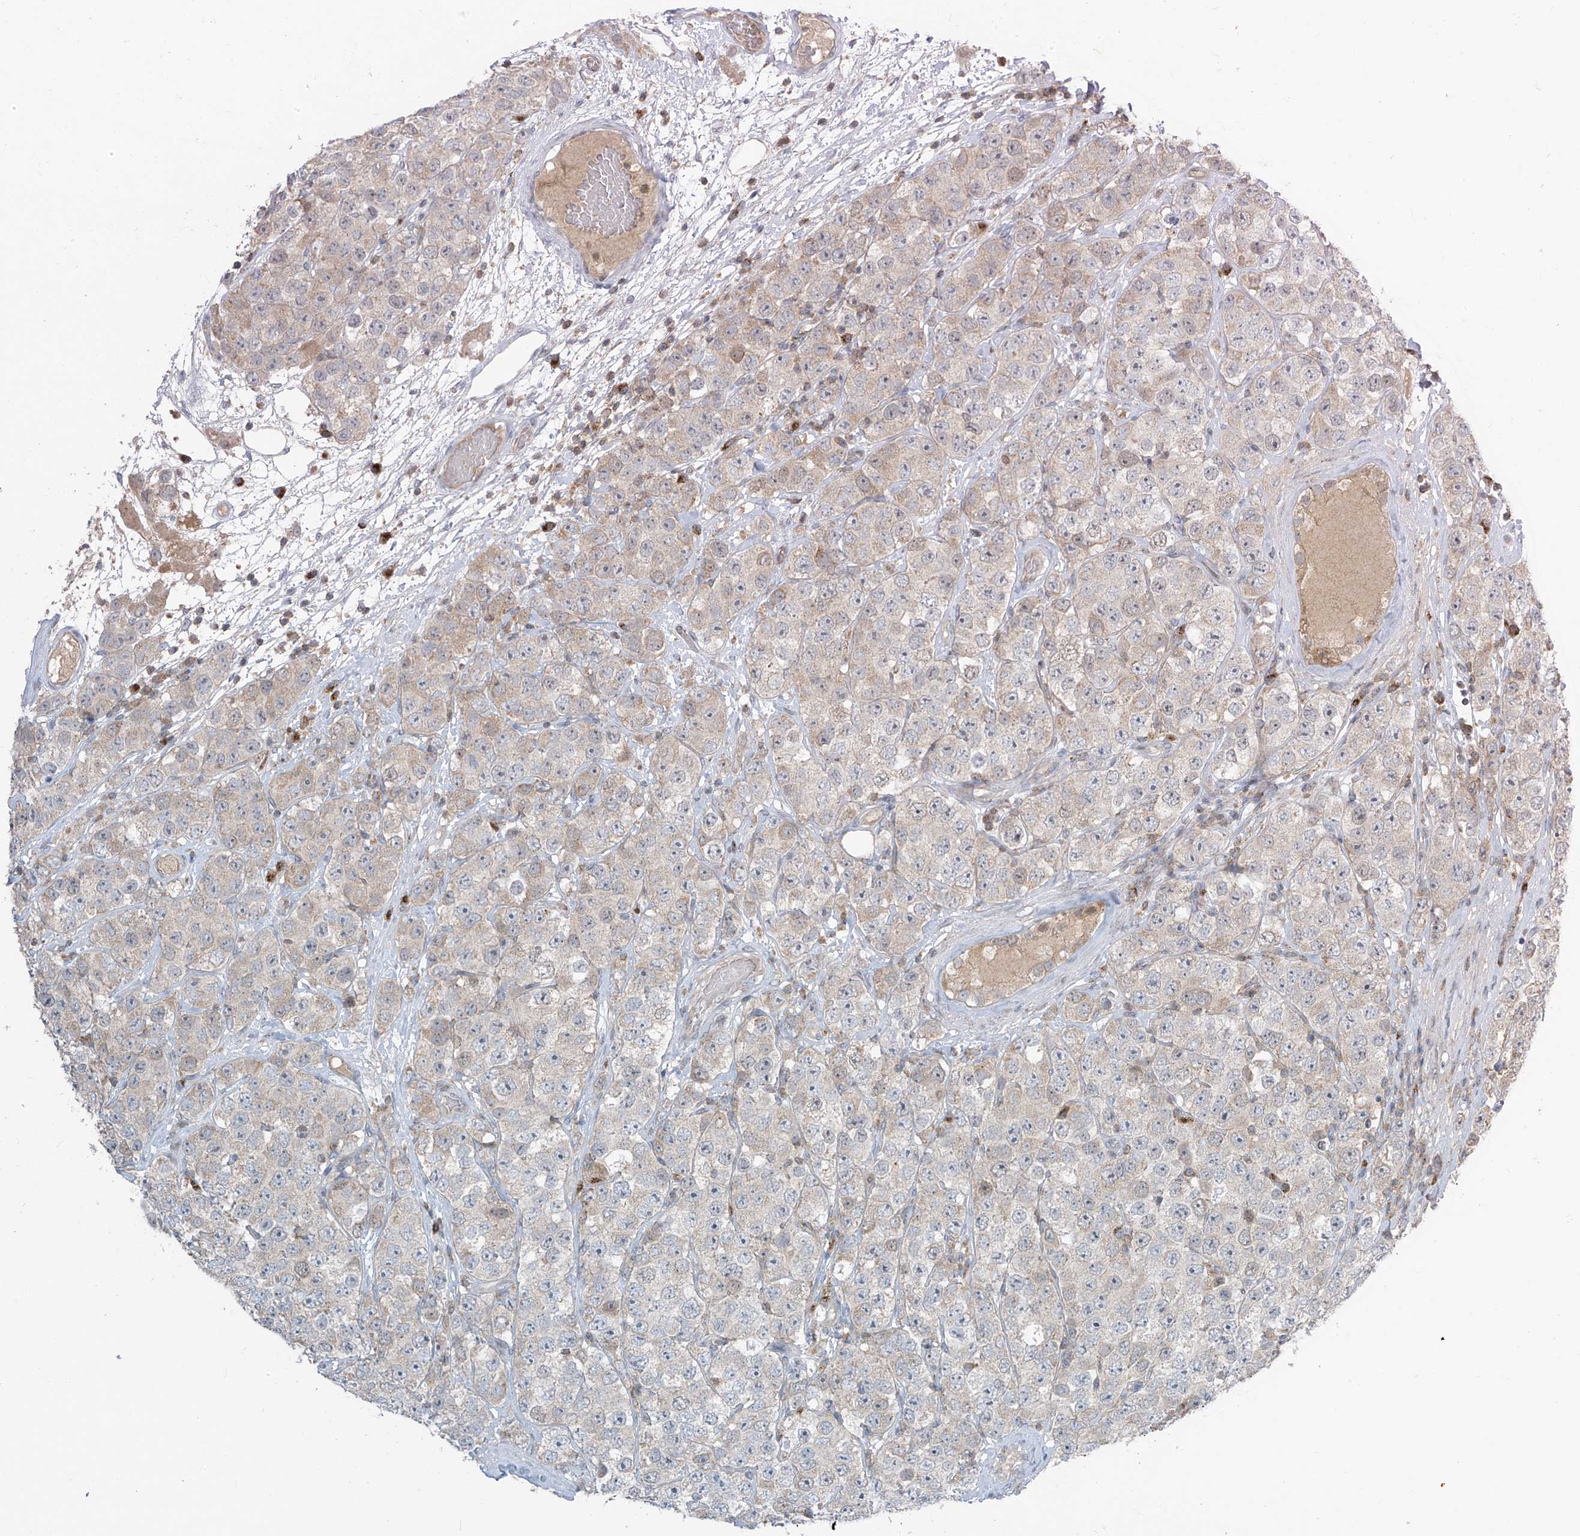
{"staining": {"intensity": "negative", "quantity": "none", "location": "none"}, "tissue": "testis cancer", "cell_type": "Tumor cells", "image_type": "cancer", "snomed": [{"axis": "morphology", "description": "Seminoma, NOS"}, {"axis": "topography", "description": "Testis"}], "caption": "An image of human testis seminoma is negative for staining in tumor cells.", "gene": "PARVG", "patient": {"sex": "male", "age": 28}}